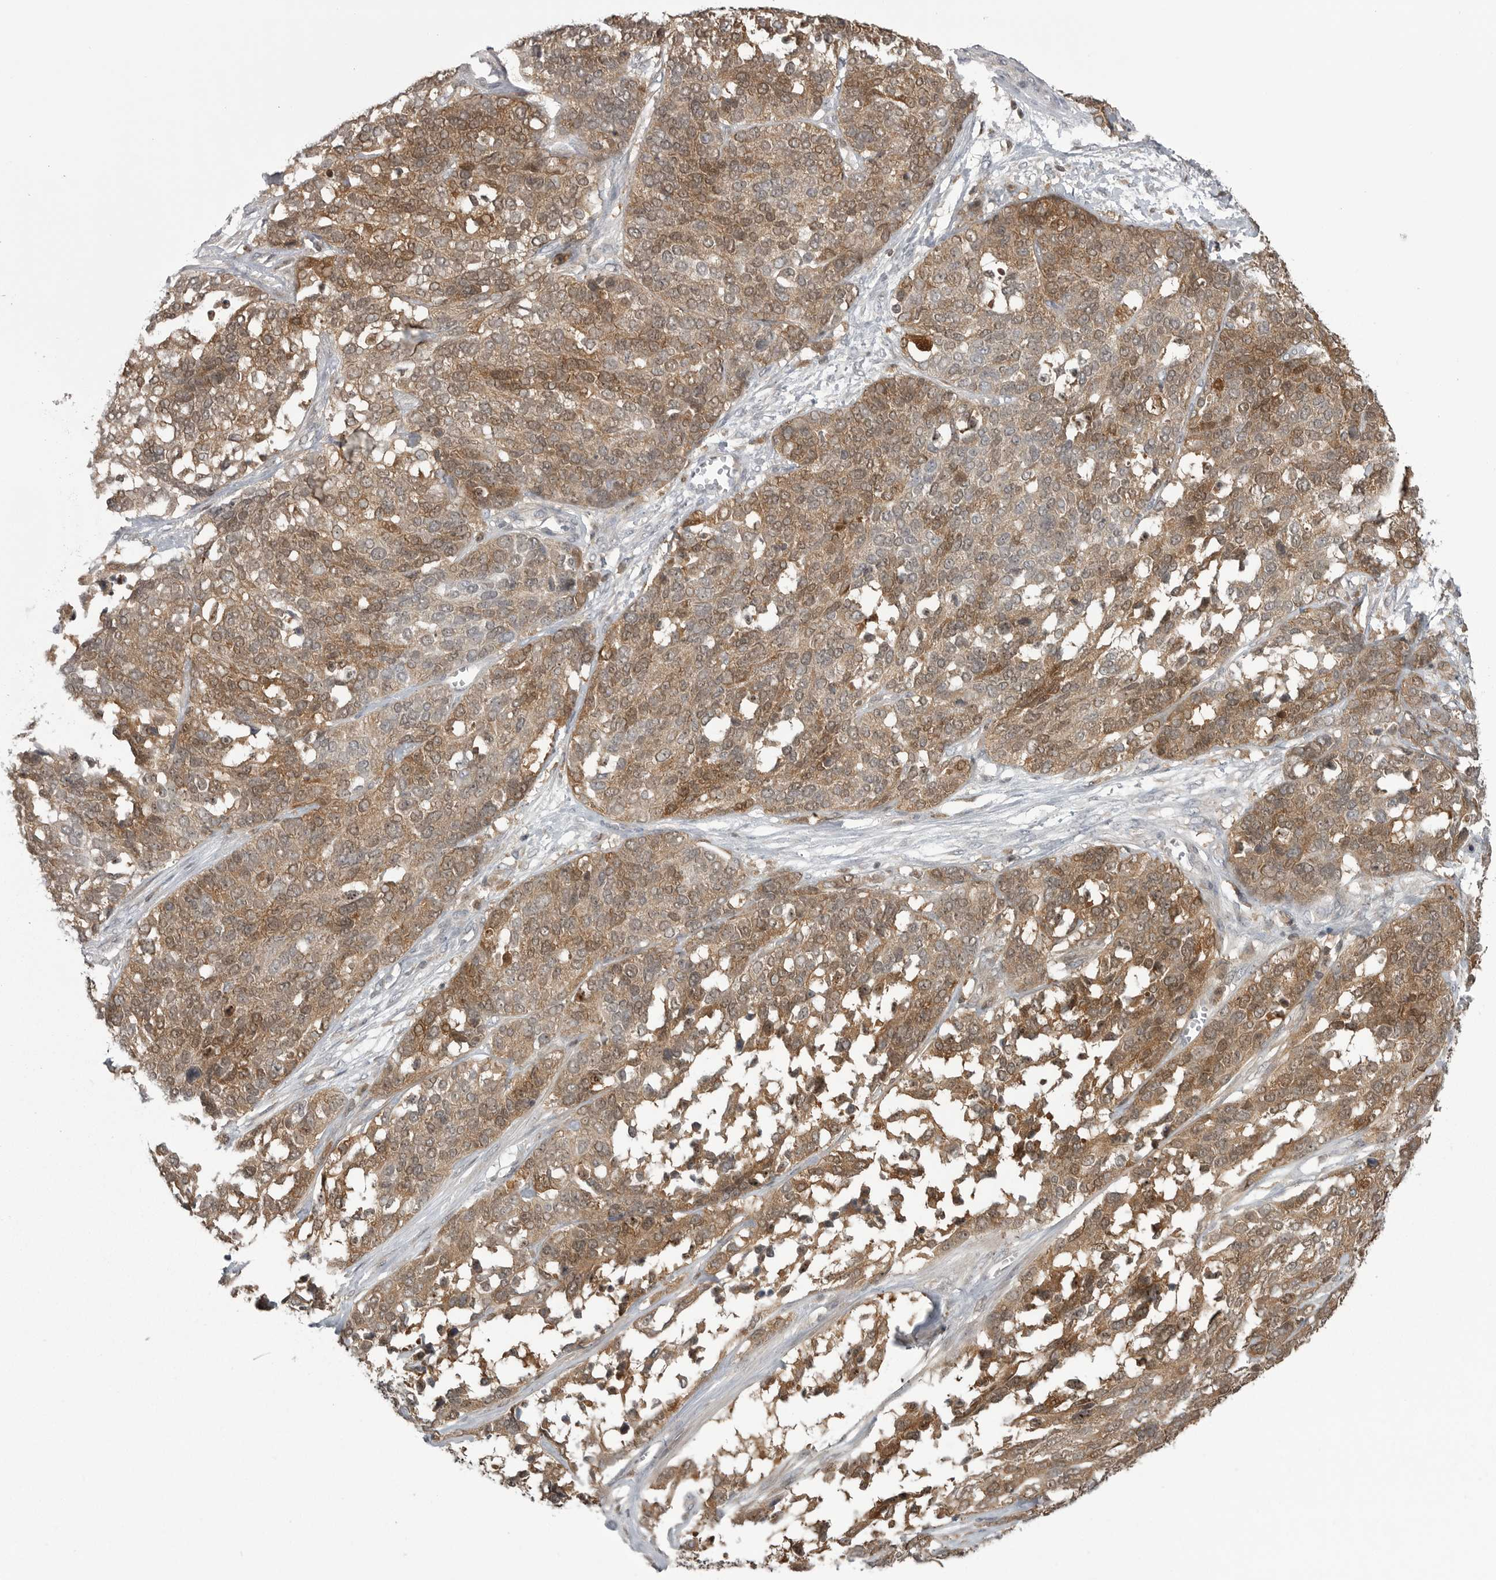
{"staining": {"intensity": "moderate", "quantity": ">75%", "location": "cytoplasmic/membranous,nuclear"}, "tissue": "ovarian cancer", "cell_type": "Tumor cells", "image_type": "cancer", "snomed": [{"axis": "morphology", "description": "Cystadenocarcinoma, serous, NOS"}, {"axis": "topography", "description": "Ovary"}], "caption": "The histopathology image reveals a brown stain indicating the presence of a protein in the cytoplasmic/membranous and nuclear of tumor cells in serous cystadenocarcinoma (ovarian).", "gene": "MAPK13", "patient": {"sex": "female", "age": 44}}